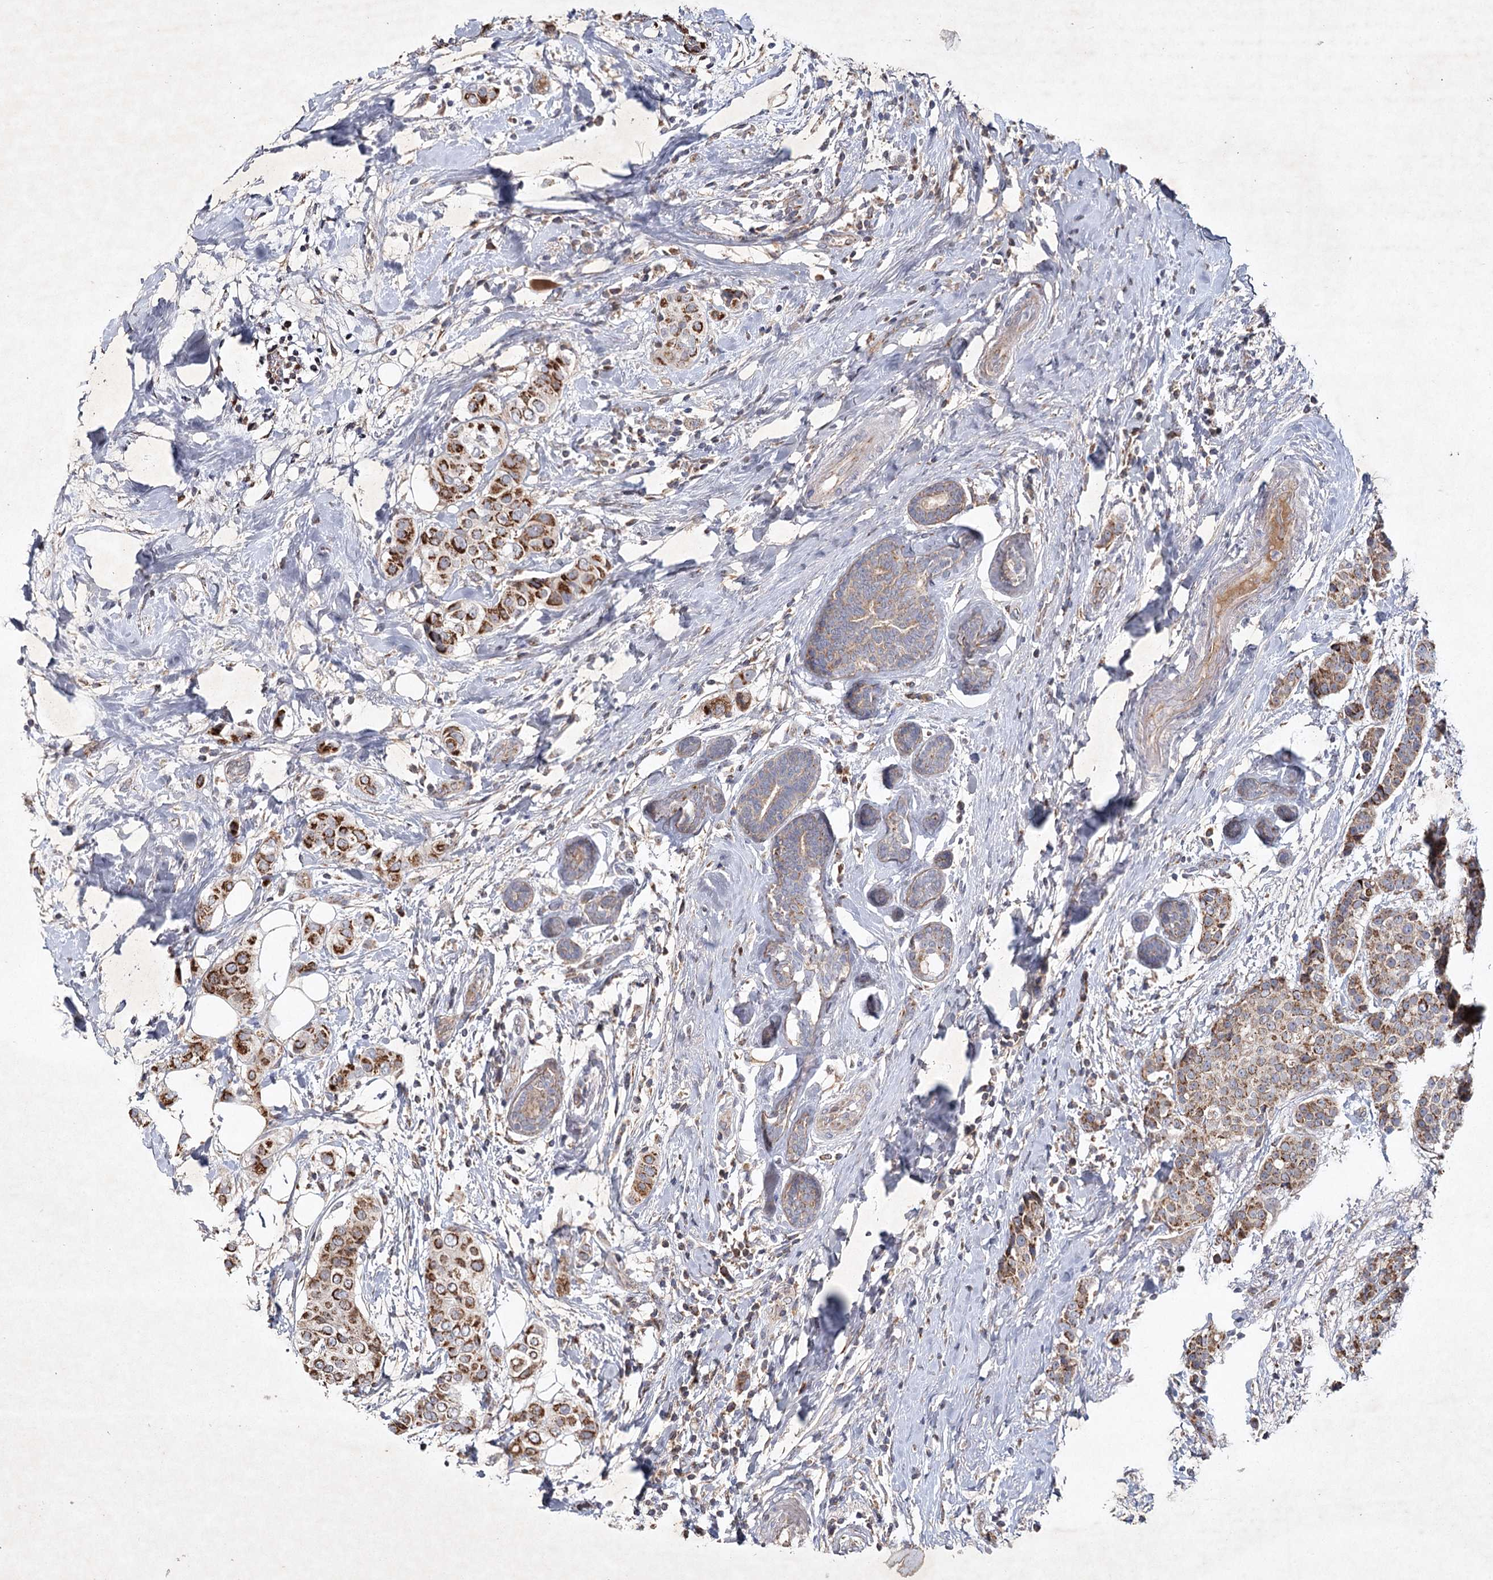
{"staining": {"intensity": "strong", "quantity": ">75%", "location": "cytoplasmic/membranous"}, "tissue": "breast cancer", "cell_type": "Tumor cells", "image_type": "cancer", "snomed": [{"axis": "morphology", "description": "Lobular carcinoma"}, {"axis": "topography", "description": "Breast"}], "caption": "Human lobular carcinoma (breast) stained with a brown dye demonstrates strong cytoplasmic/membranous positive positivity in about >75% of tumor cells.", "gene": "MRPL44", "patient": {"sex": "female", "age": 51}}